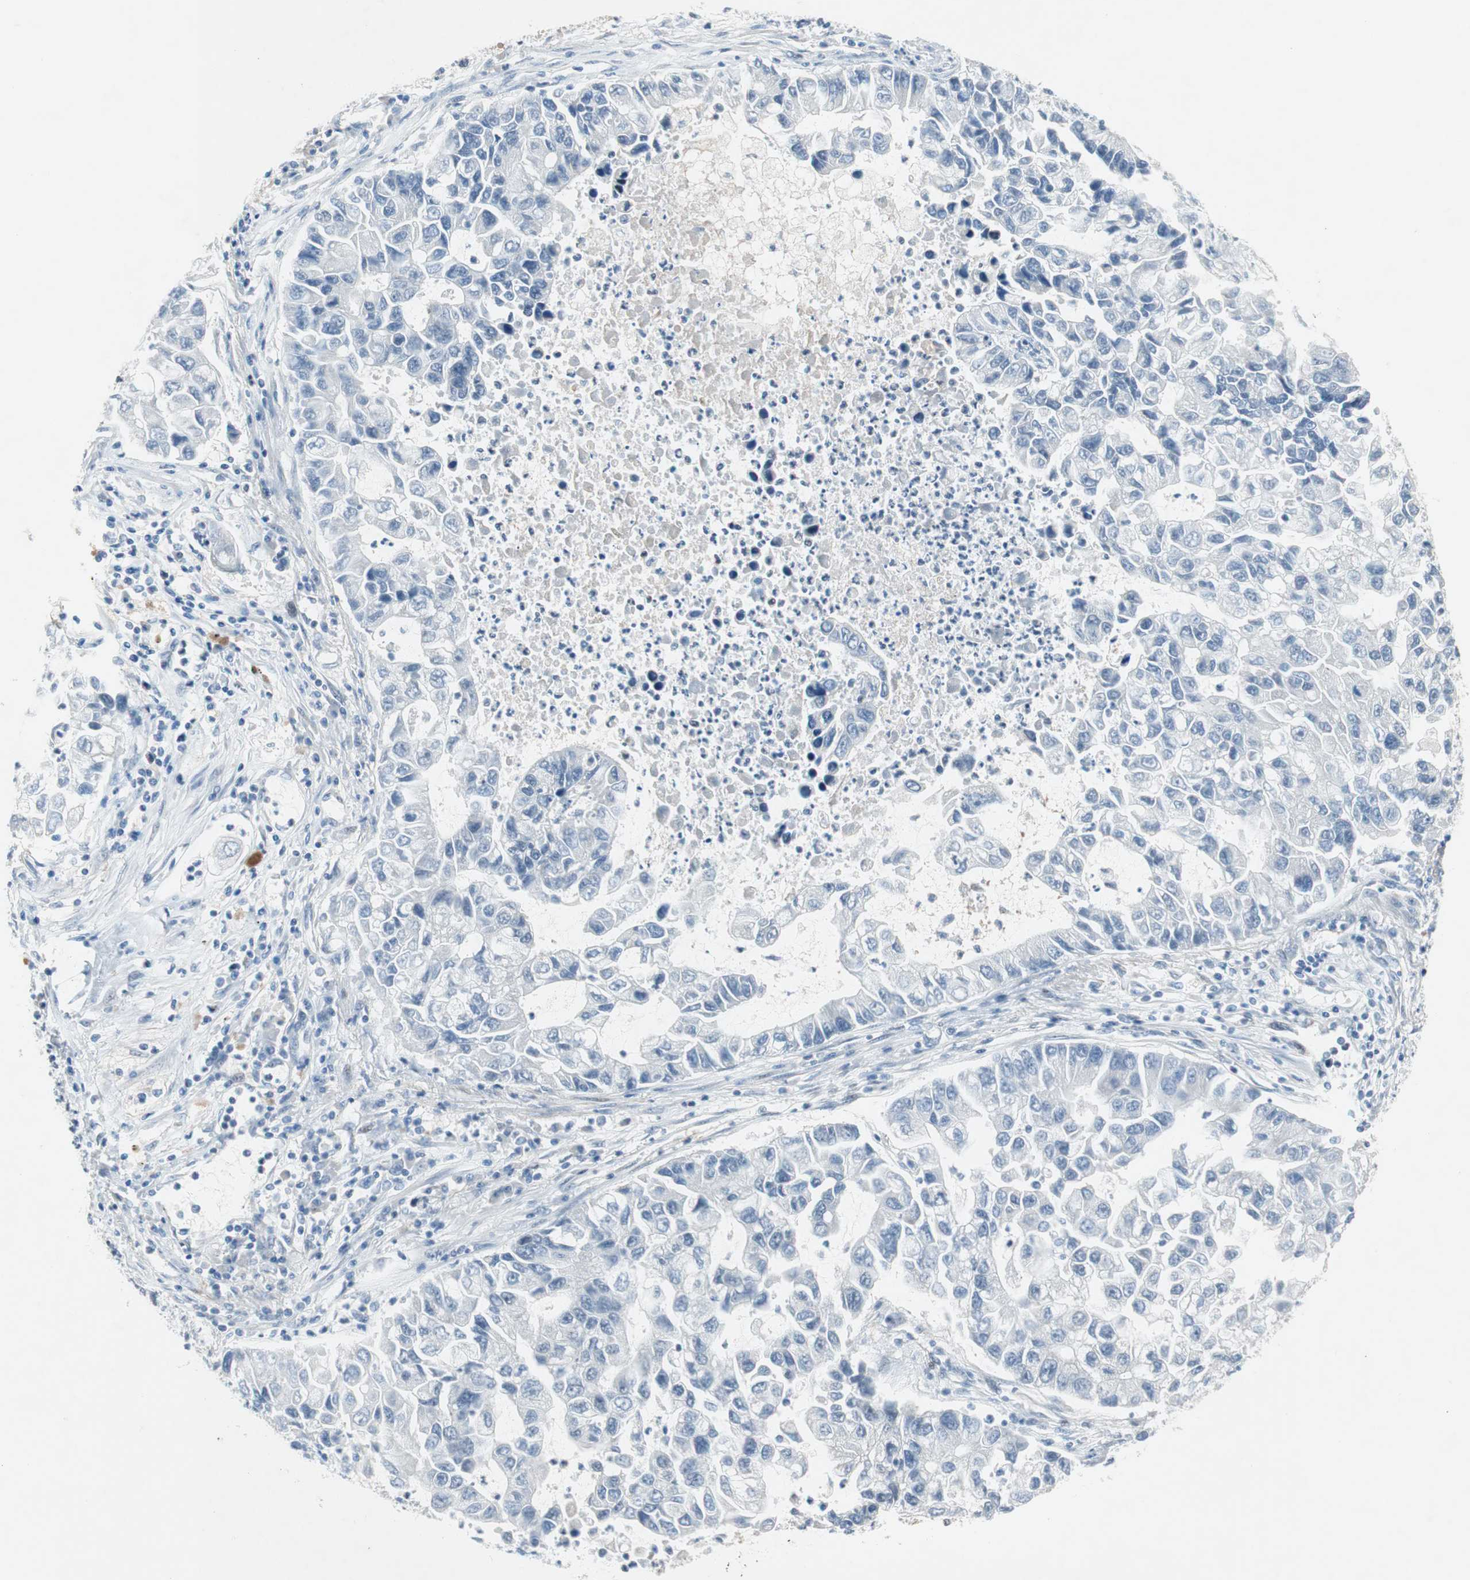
{"staining": {"intensity": "negative", "quantity": "none", "location": "none"}, "tissue": "lung cancer", "cell_type": "Tumor cells", "image_type": "cancer", "snomed": [{"axis": "morphology", "description": "Adenocarcinoma, NOS"}, {"axis": "topography", "description": "Lung"}], "caption": "Immunohistochemistry (IHC) micrograph of lung cancer stained for a protein (brown), which exhibits no expression in tumor cells.", "gene": "FBXO44", "patient": {"sex": "female", "age": 51}}